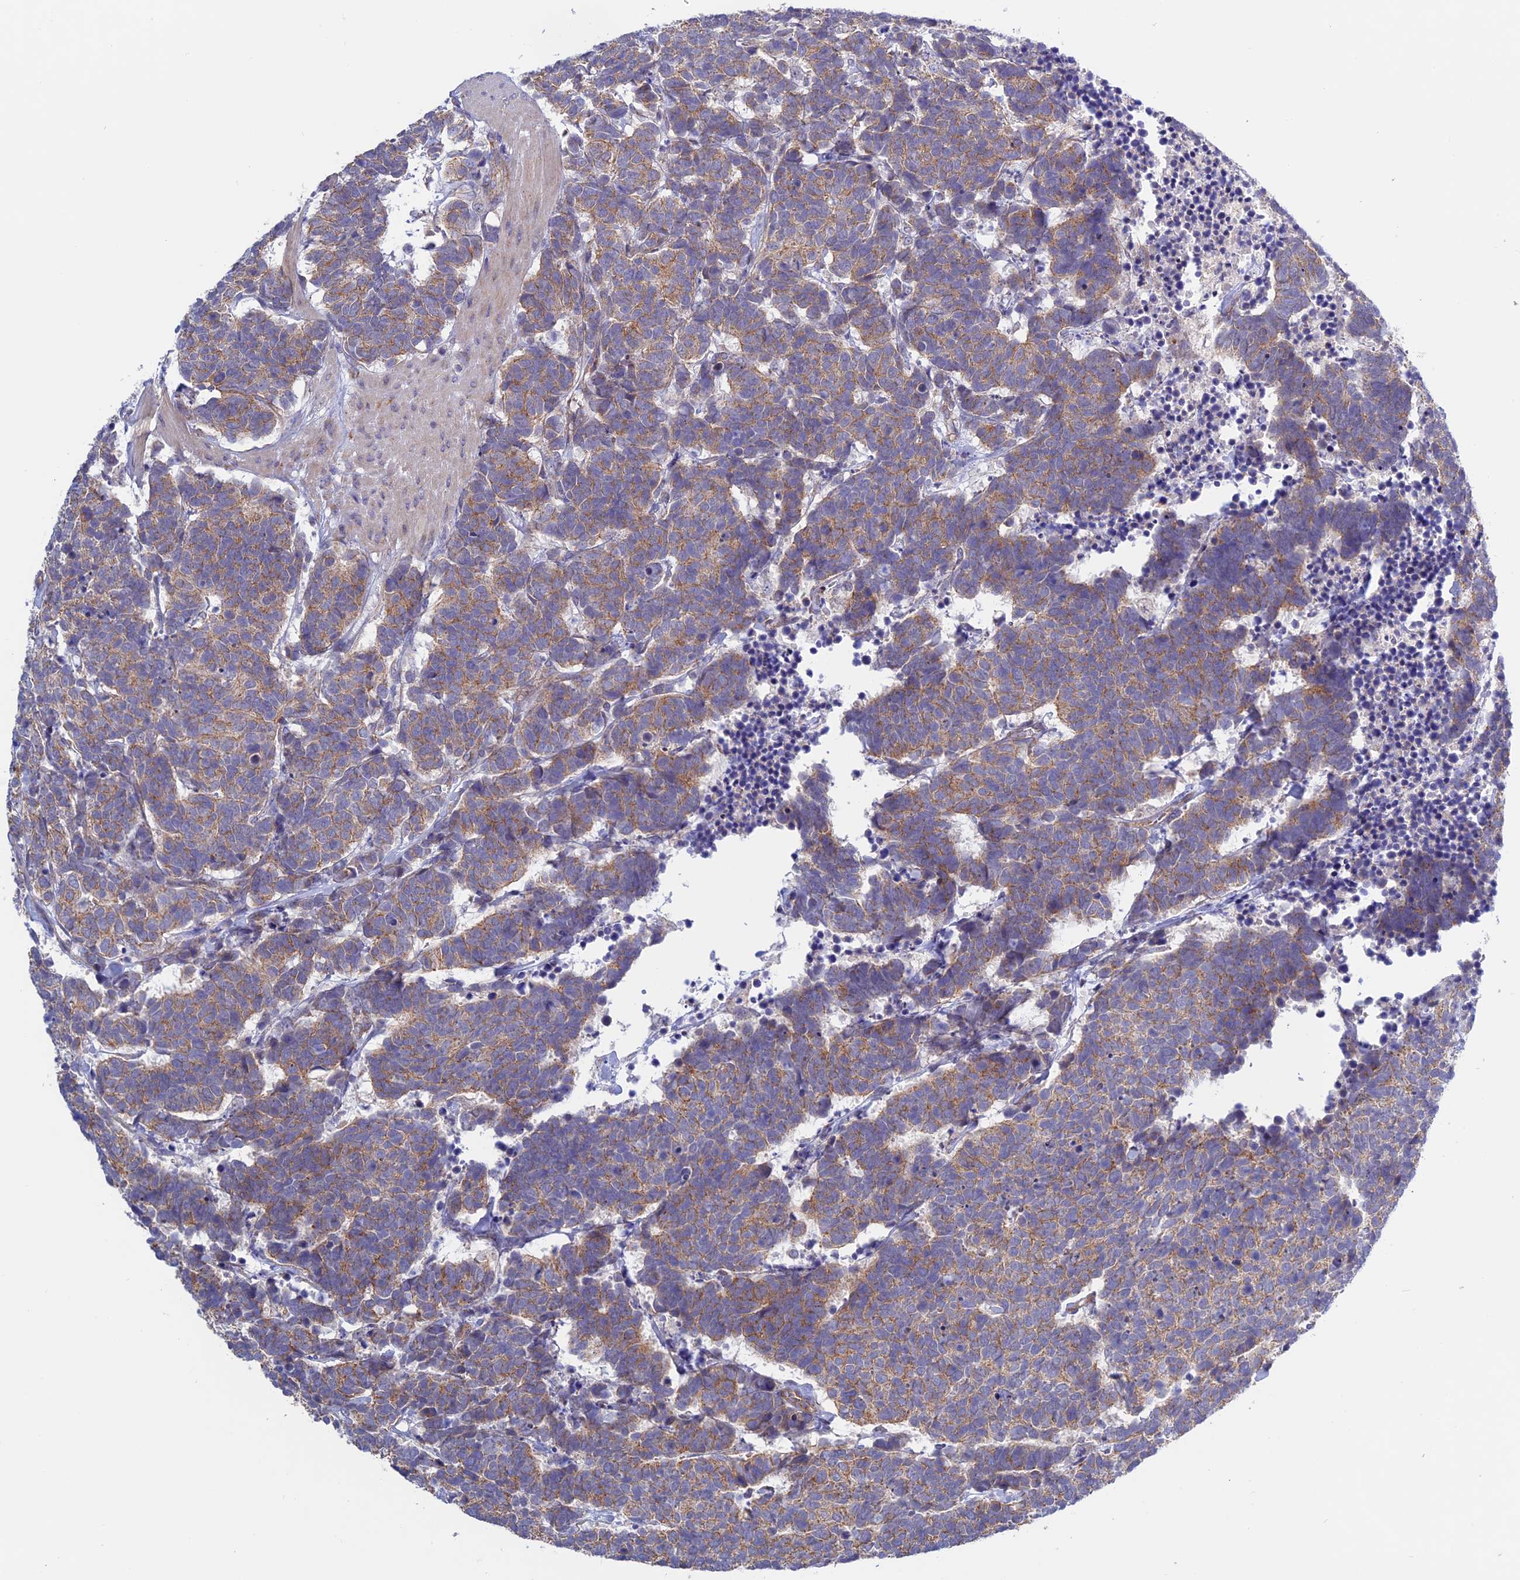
{"staining": {"intensity": "moderate", "quantity": ">75%", "location": "cytoplasmic/membranous"}, "tissue": "carcinoid", "cell_type": "Tumor cells", "image_type": "cancer", "snomed": [{"axis": "morphology", "description": "Carcinoma, NOS"}, {"axis": "morphology", "description": "Carcinoid, malignant, NOS"}, {"axis": "topography", "description": "Urinary bladder"}], "caption": "Carcinoid (malignant) stained with a brown dye displays moderate cytoplasmic/membranous positive expression in about >75% of tumor cells.", "gene": "ETFDH", "patient": {"sex": "male", "age": 57}}